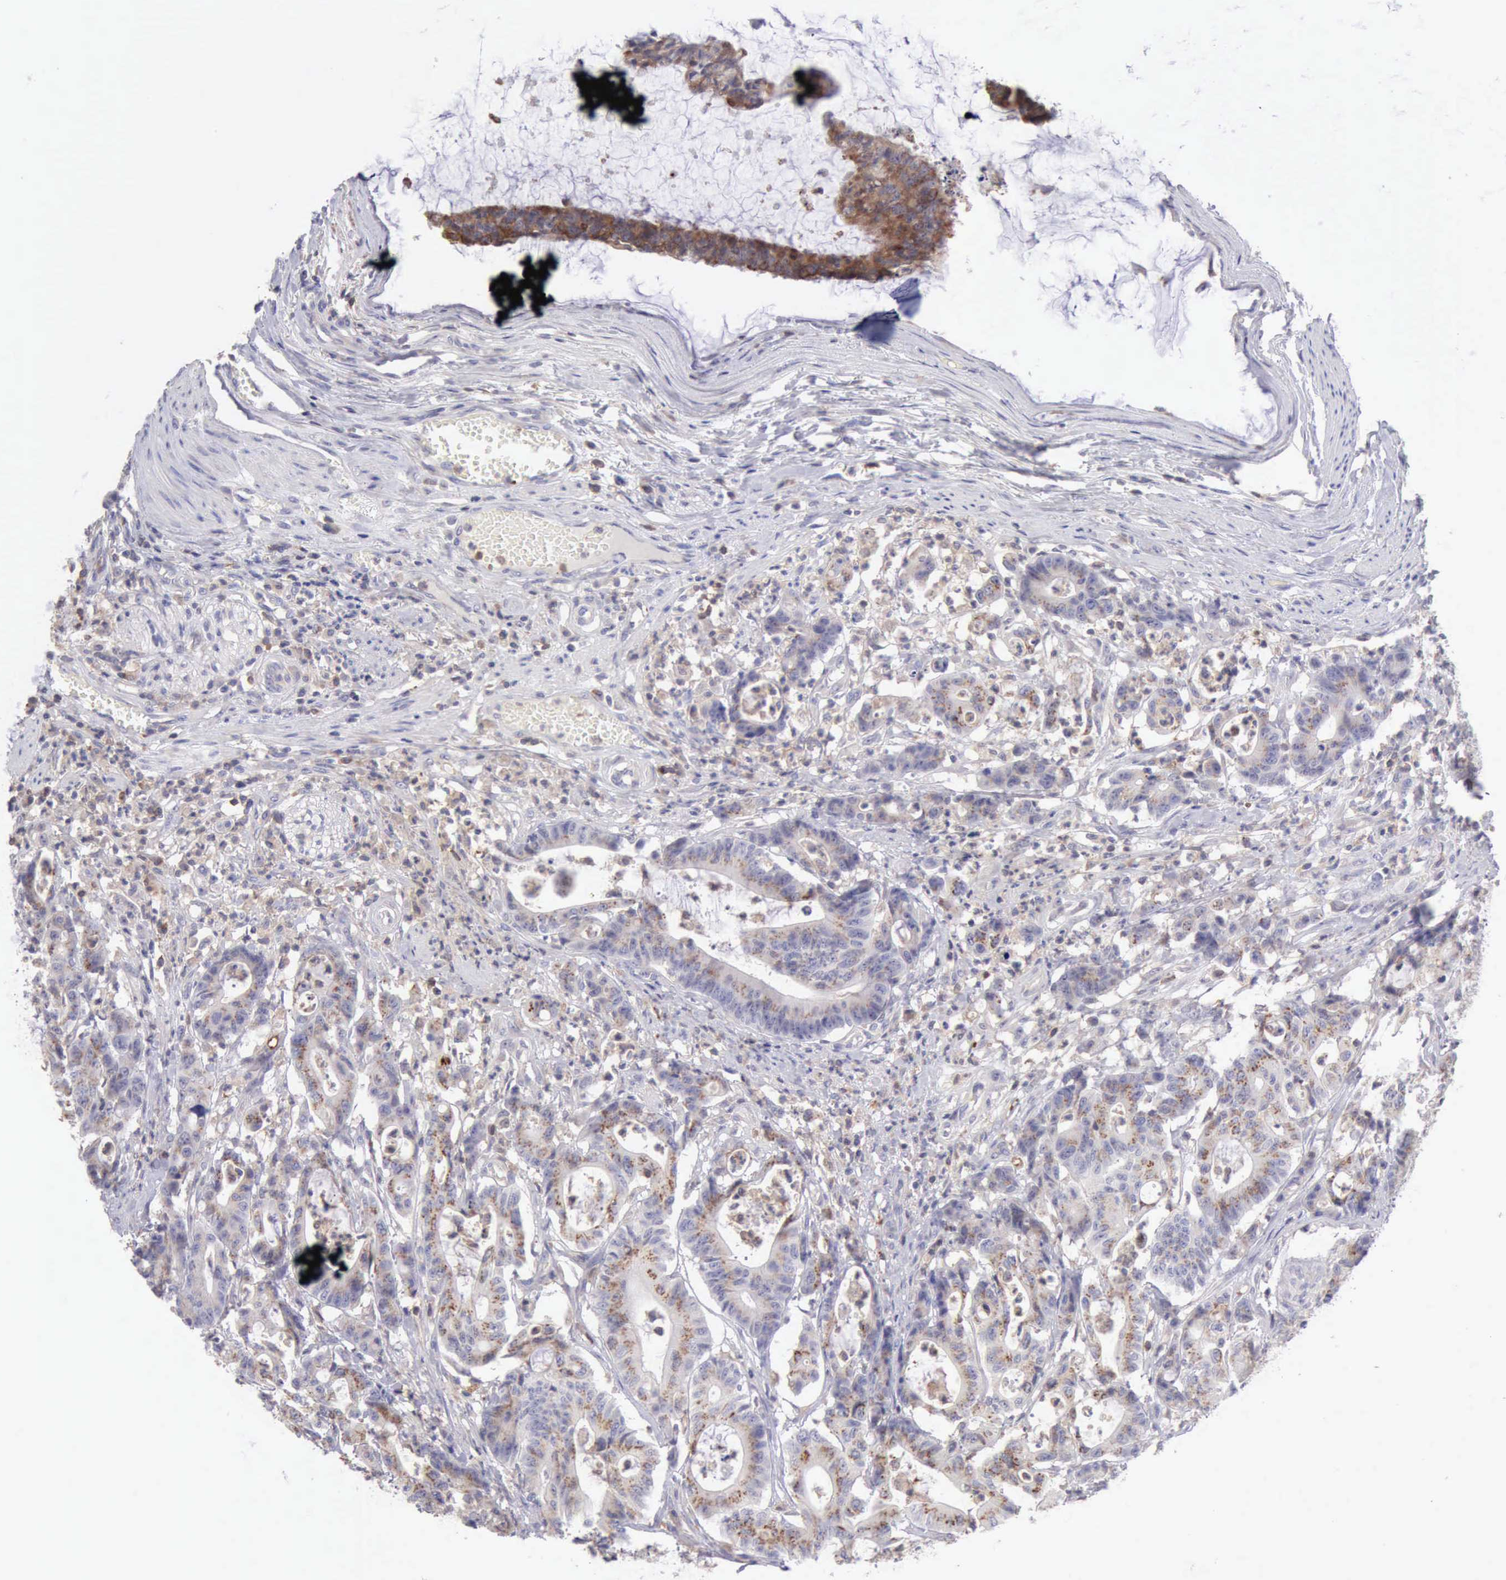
{"staining": {"intensity": "weak", "quantity": "<25%", "location": "cytoplasmic/membranous"}, "tissue": "colorectal cancer", "cell_type": "Tumor cells", "image_type": "cancer", "snomed": [{"axis": "morphology", "description": "Adenocarcinoma, NOS"}, {"axis": "topography", "description": "Colon"}], "caption": "High power microscopy image of an immunohistochemistry histopathology image of colorectal cancer (adenocarcinoma), revealing no significant expression in tumor cells.", "gene": "SASH3", "patient": {"sex": "female", "age": 84}}